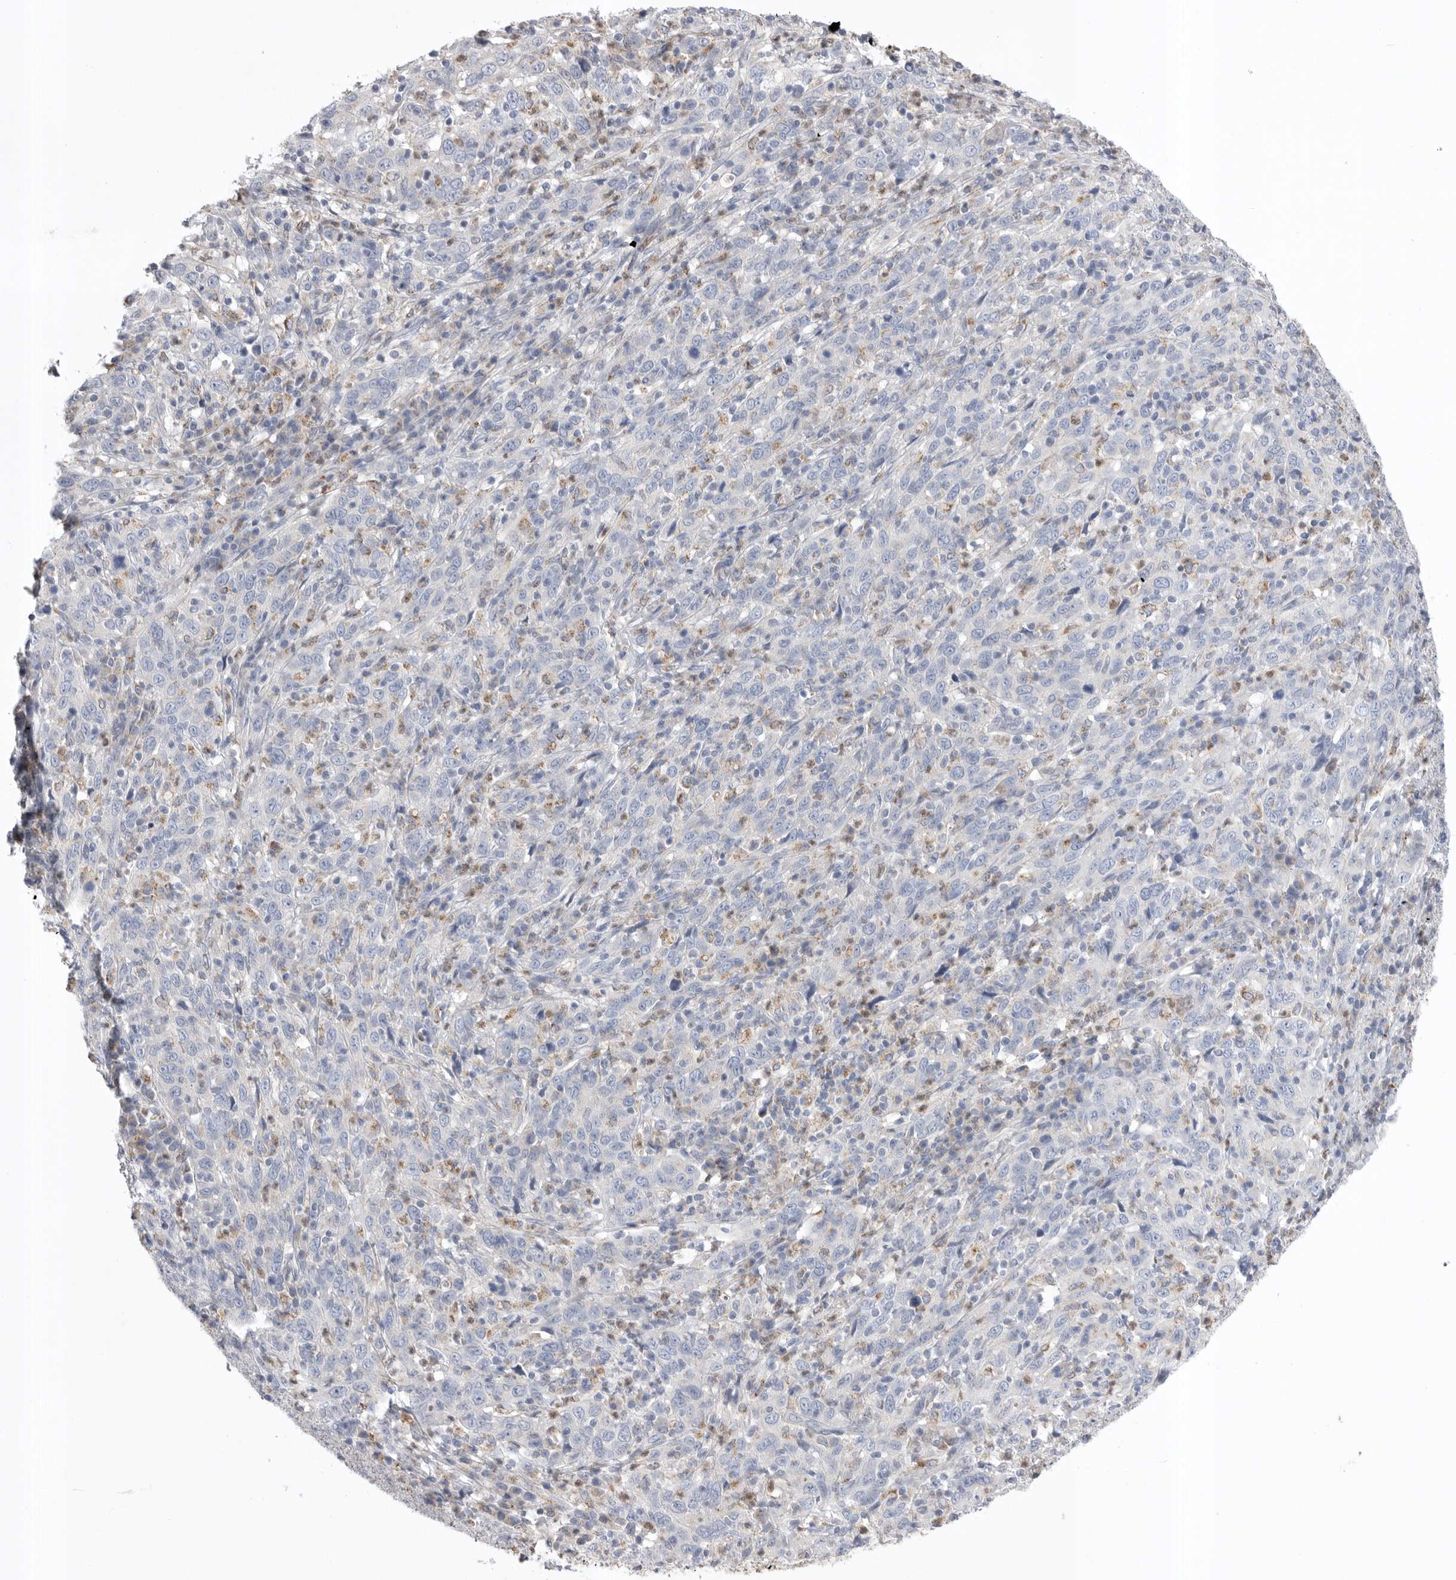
{"staining": {"intensity": "negative", "quantity": "none", "location": "none"}, "tissue": "cervical cancer", "cell_type": "Tumor cells", "image_type": "cancer", "snomed": [{"axis": "morphology", "description": "Squamous cell carcinoma, NOS"}, {"axis": "topography", "description": "Cervix"}], "caption": "High power microscopy photomicrograph of an IHC micrograph of cervical cancer (squamous cell carcinoma), revealing no significant expression in tumor cells.", "gene": "CCDC126", "patient": {"sex": "female", "age": 46}}